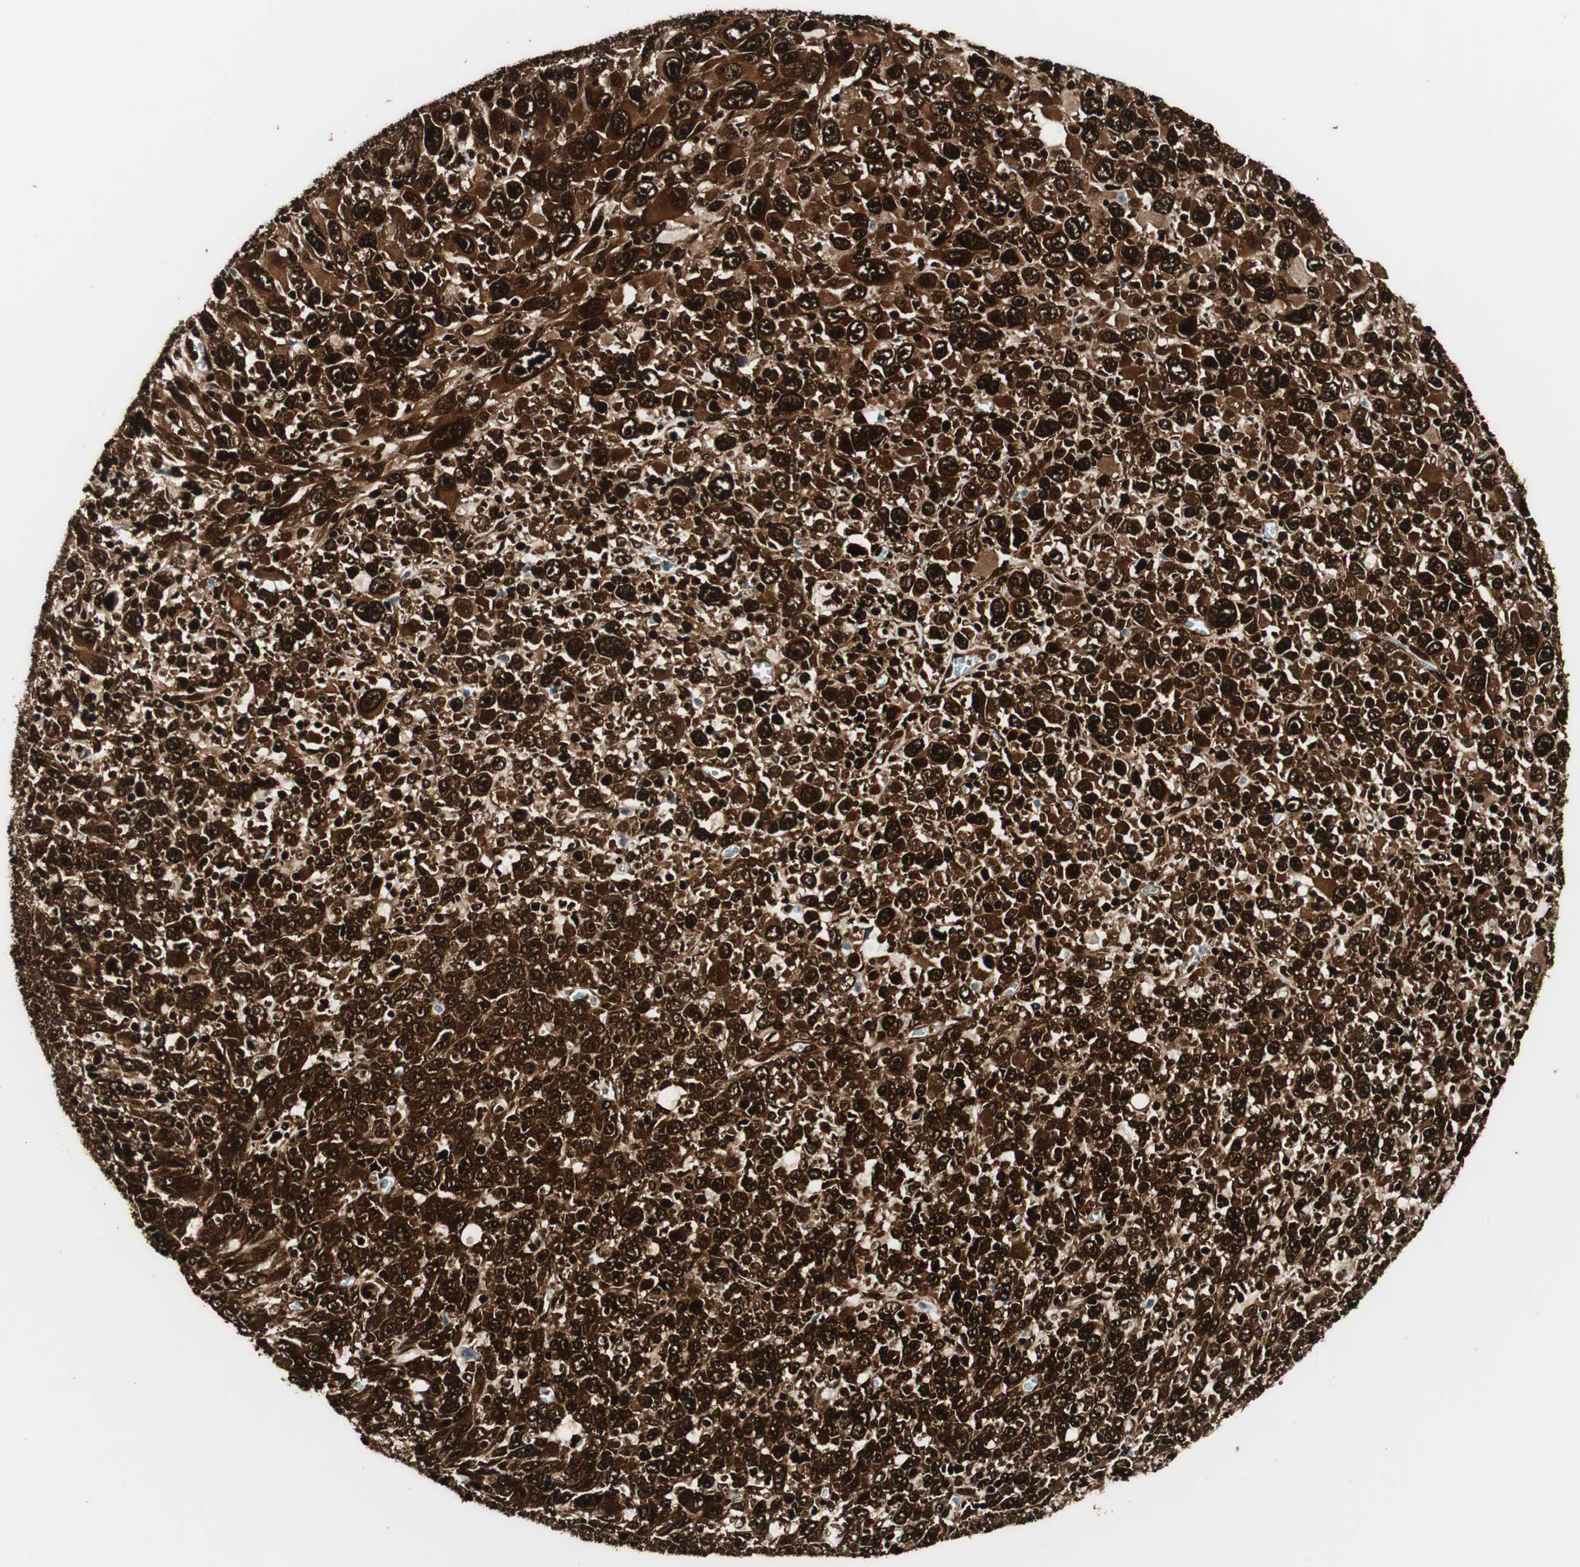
{"staining": {"intensity": "strong", "quantity": ">75%", "location": "cytoplasmic/membranous,nuclear"}, "tissue": "melanoma", "cell_type": "Tumor cells", "image_type": "cancer", "snomed": [{"axis": "morphology", "description": "Malignant melanoma, Metastatic site"}, {"axis": "topography", "description": "Skin"}], "caption": "Malignant melanoma (metastatic site) stained with immunohistochemistry displays strong cytoplasmic/membranous and nuclear staining in approximately >75% of tumor cells. The staining is performed using DAB brown chromogen to label protein expression. The nuclei are counter-stained blue using hematoxylin.", "gene": "EWSR1", "patient": {"sex": "female", "age": 56}}